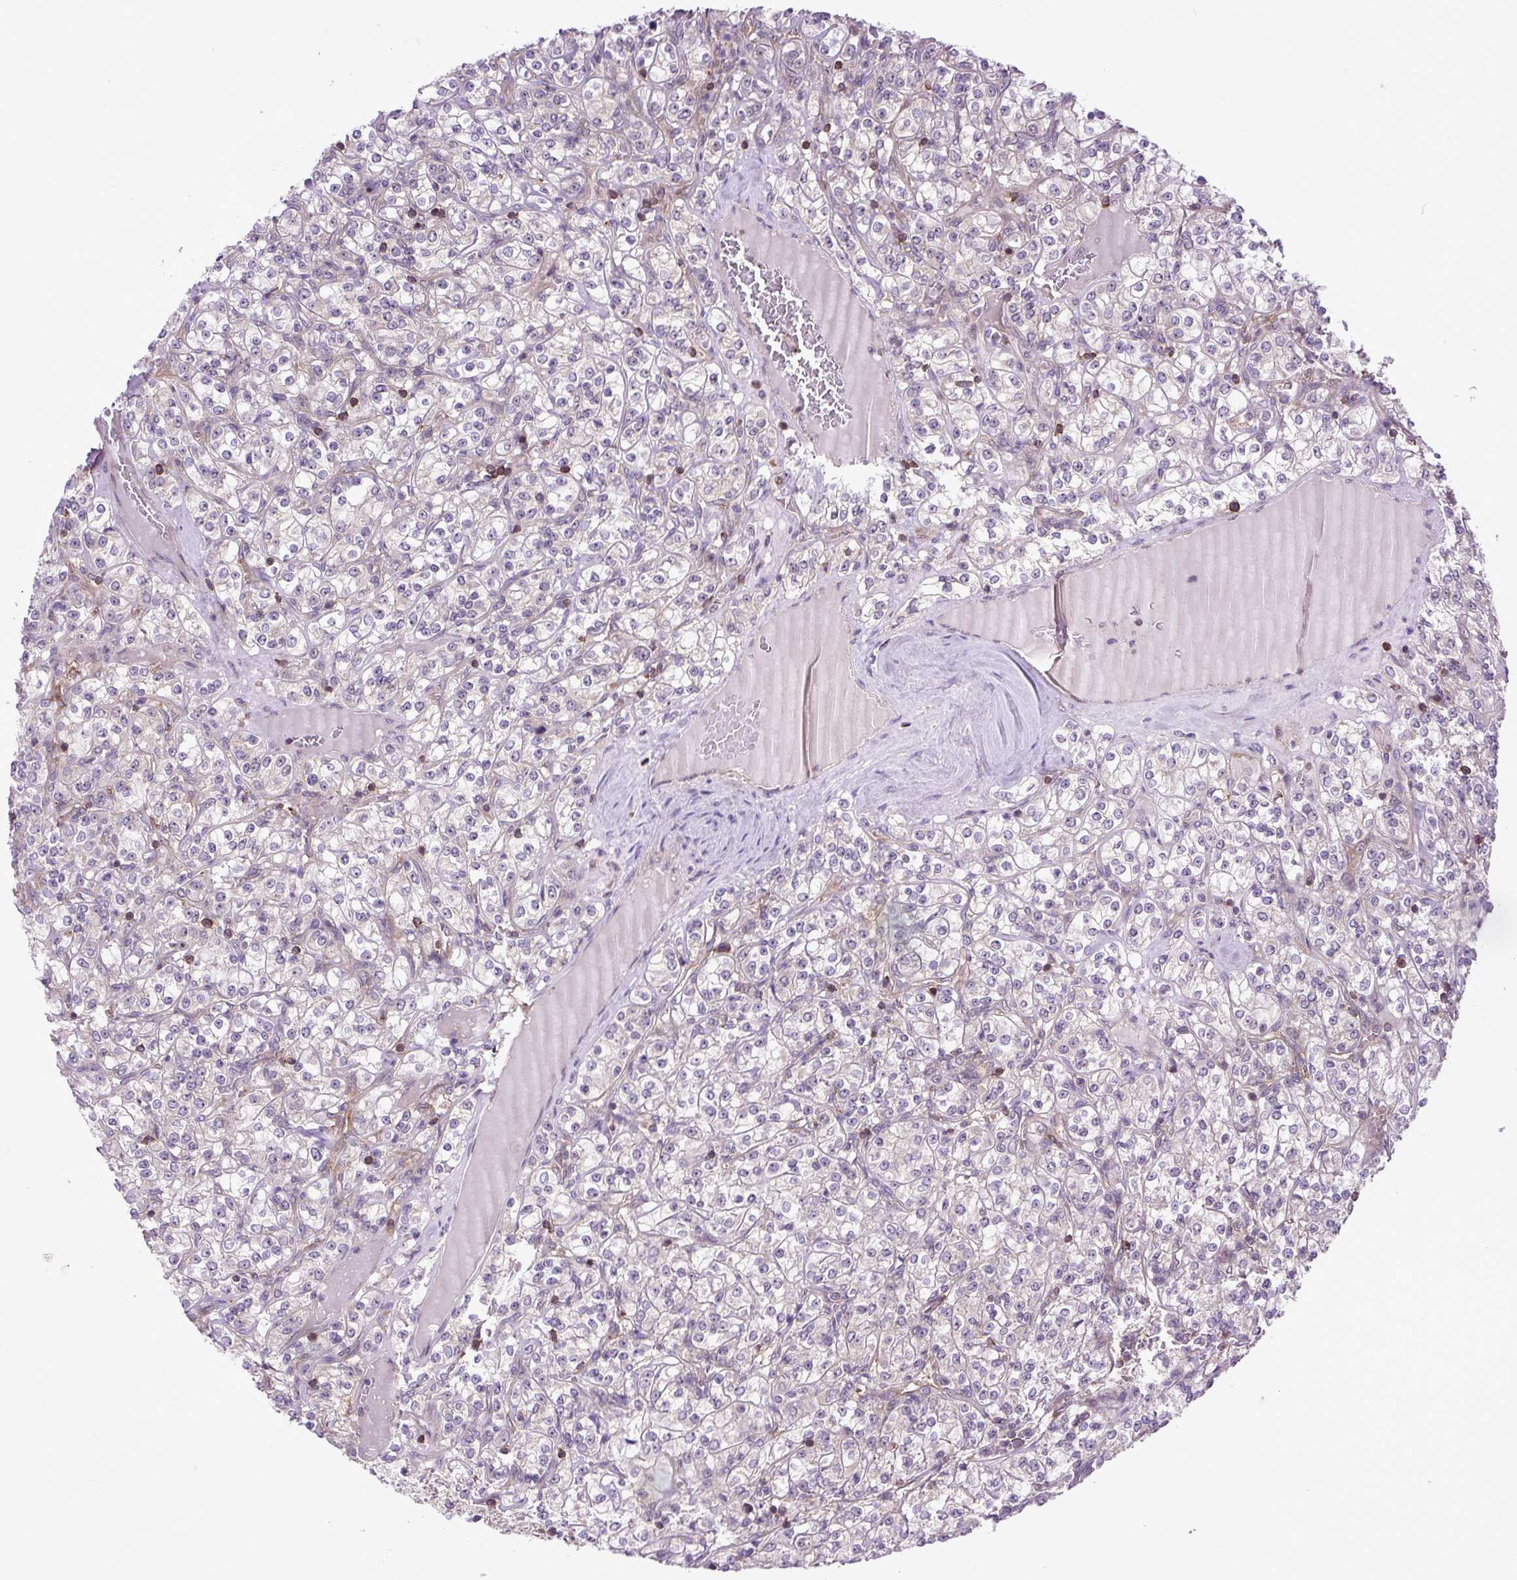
{"staining": {"intensity": "negative", "quantity": "none", "location": "none"}, "tissue": "renal cancer", "cell_type": "Tumor cells", "image_type": "cancer", "snomed": [{"axis": "morphology", "description": "Adenocarcinoma, NOS"}, {"axis": "topography", "description": "Kidney"}], "caption": "Histopathology image shows no protein expression in tumor cells of adenocarcinoma (renal) tissue. (Stains: DAB immunohistochemistry with hematoxylin counter stain, Microscopy: brightfield microscopy at high magnification).", "gene": "PLCG1", "patient": {"sex": "male", "age": 77}}